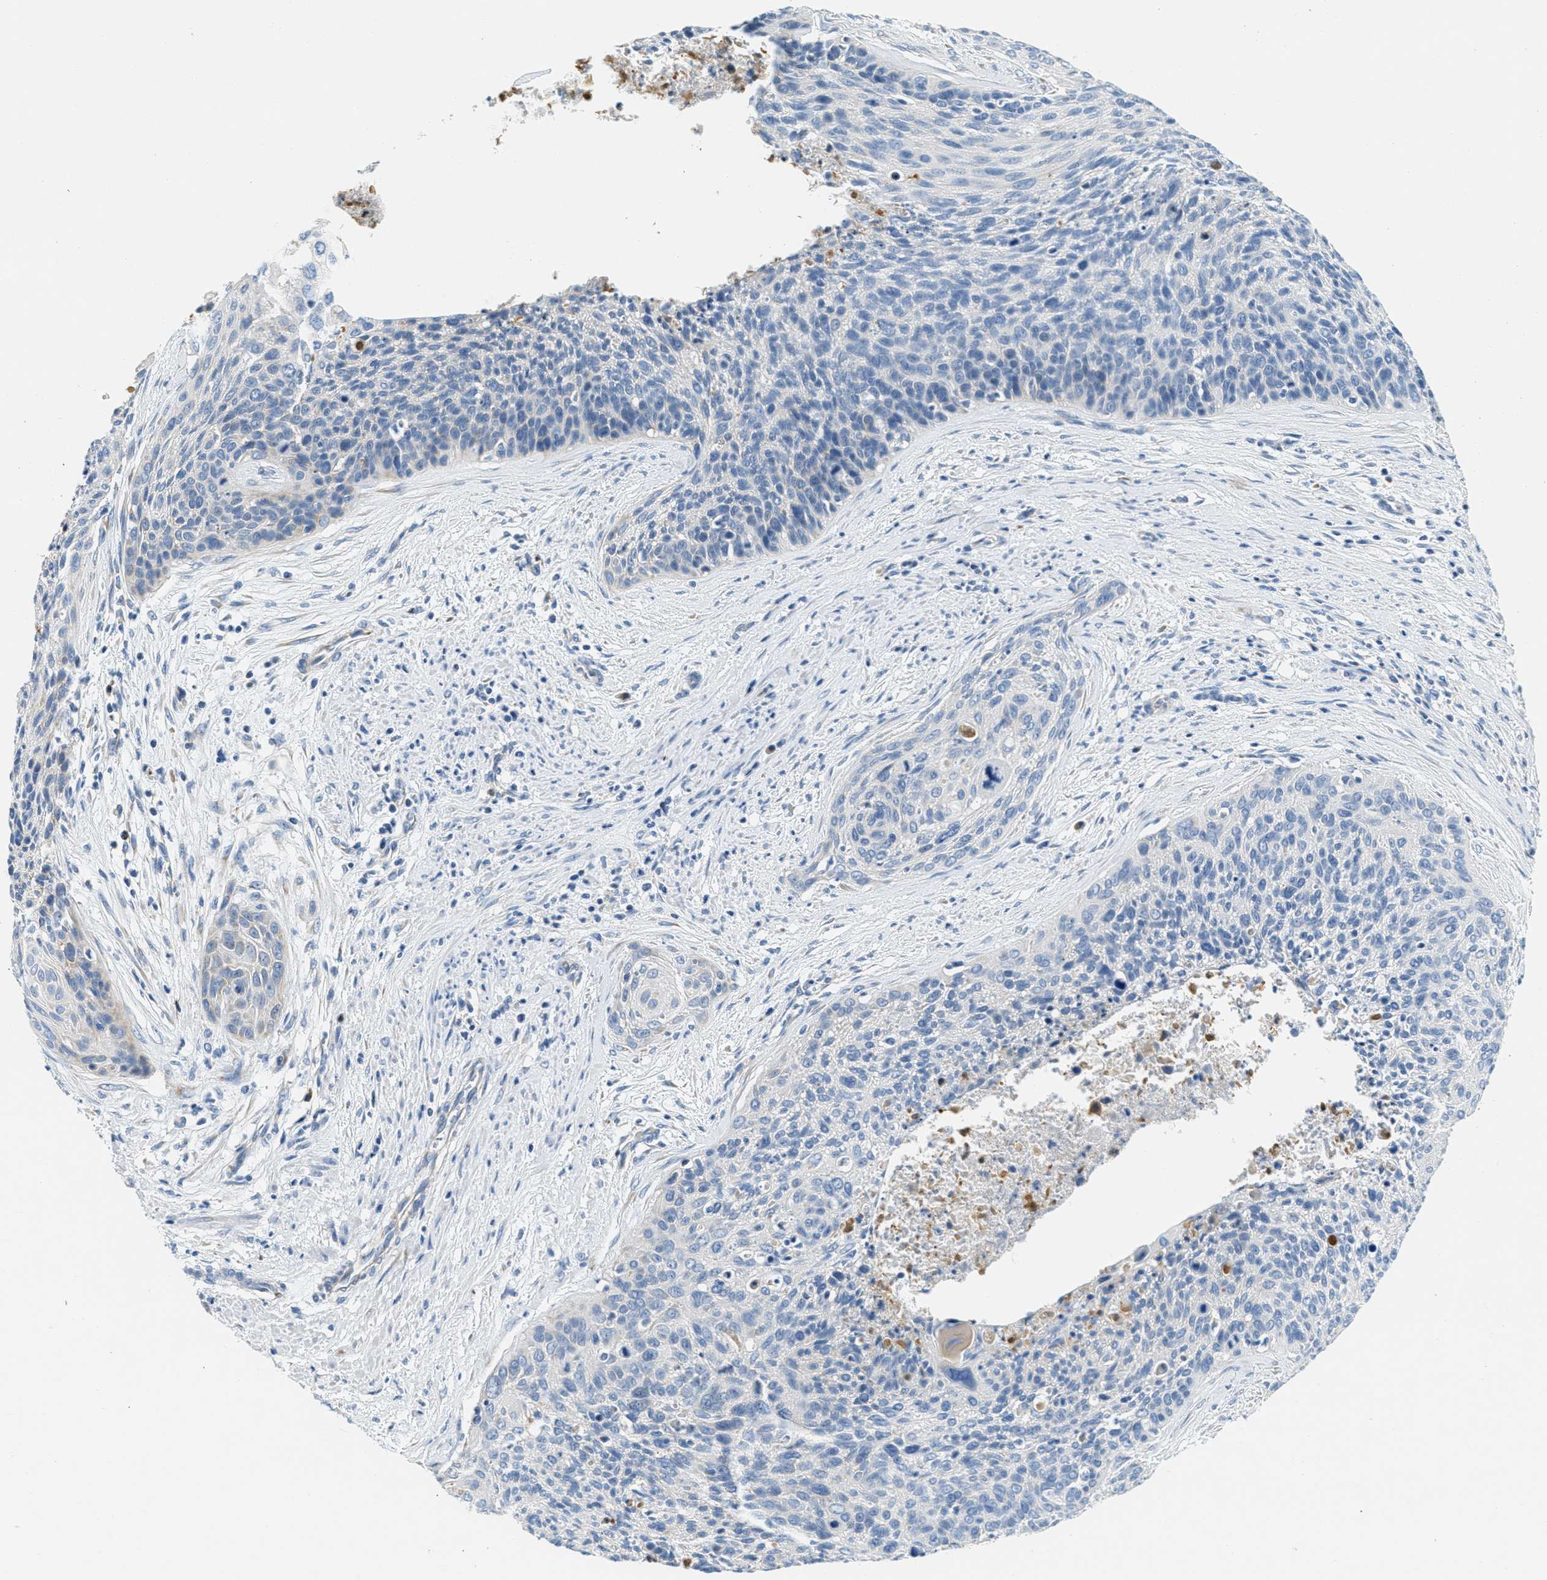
{"staining": {"intensity": "negative", "quantity": "none", "location": "none"}, "tissue": "cervical cancer", "cell_type": "Tumor cells", "image_type": "cancer", "snomed": [{"axis": "morphology", "description": "Squamous cell carcinoma, NOS"}, {"axis": "topography", "description": "Cervix"}], "caption": "This is an immunohistochemistry (IHC) histopathology image of human cervical cancer (squamous cell carcinoma). There is no positivity in tumor cells.", "gene": "CA4", "patient": {"sex": "female", "age": 55}}